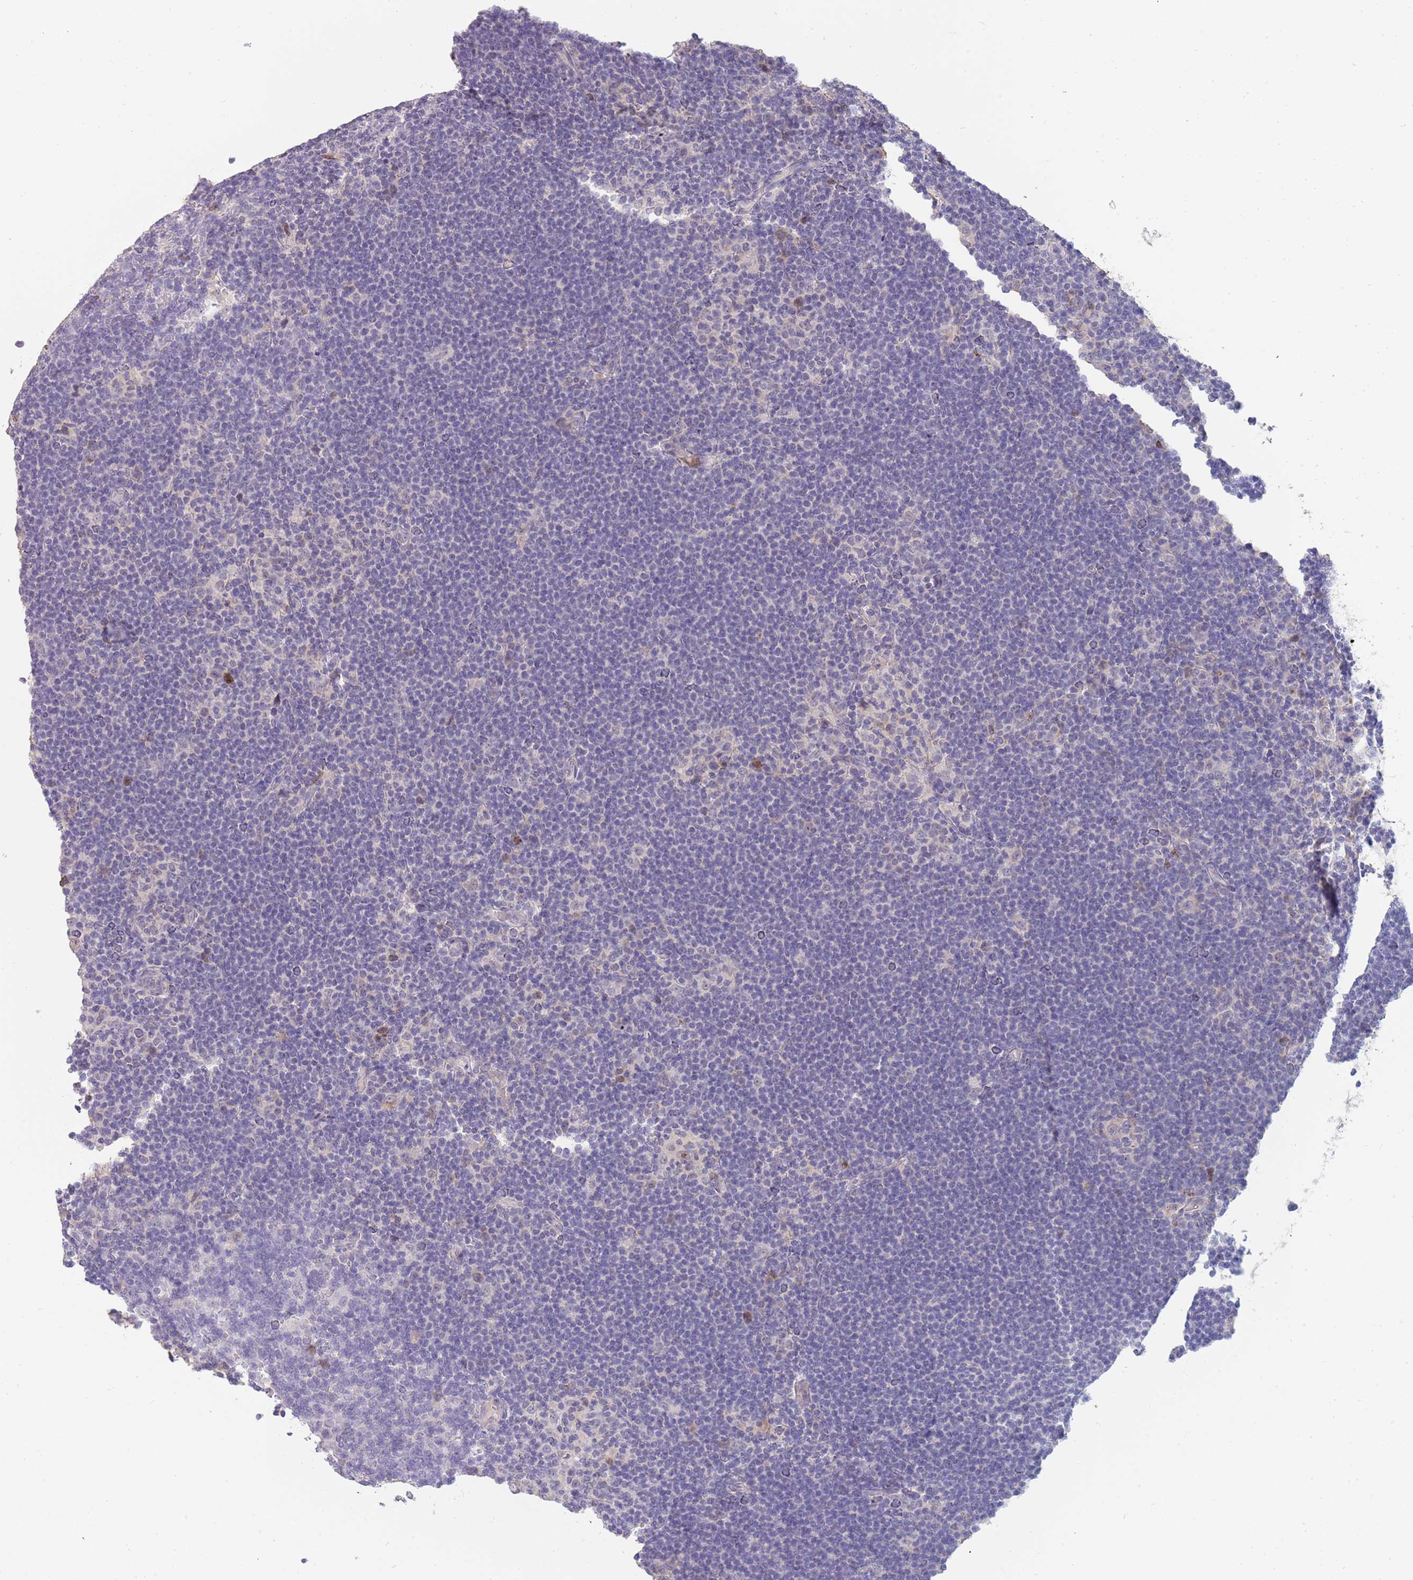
{"staining": {"intensity": "negative", "quantity": "none", "location": "none"}, "tissue": "lymphoma", "cell_type": "Tumor cells", "image_type": "cancer", "snomed": [{"axis": "morphology", "description": "Hodgkin's disease, NOS"}, {"axis": "topography", "description": "Lymph node"}], "caption": "Immunohistochemistry (IHC) image of Hodgkin's disease stained for a protein (brown), which exhibits no staining in tumor cells.", "gene": "PIMREG", "patient": {"sex": "female", "age": 57}}